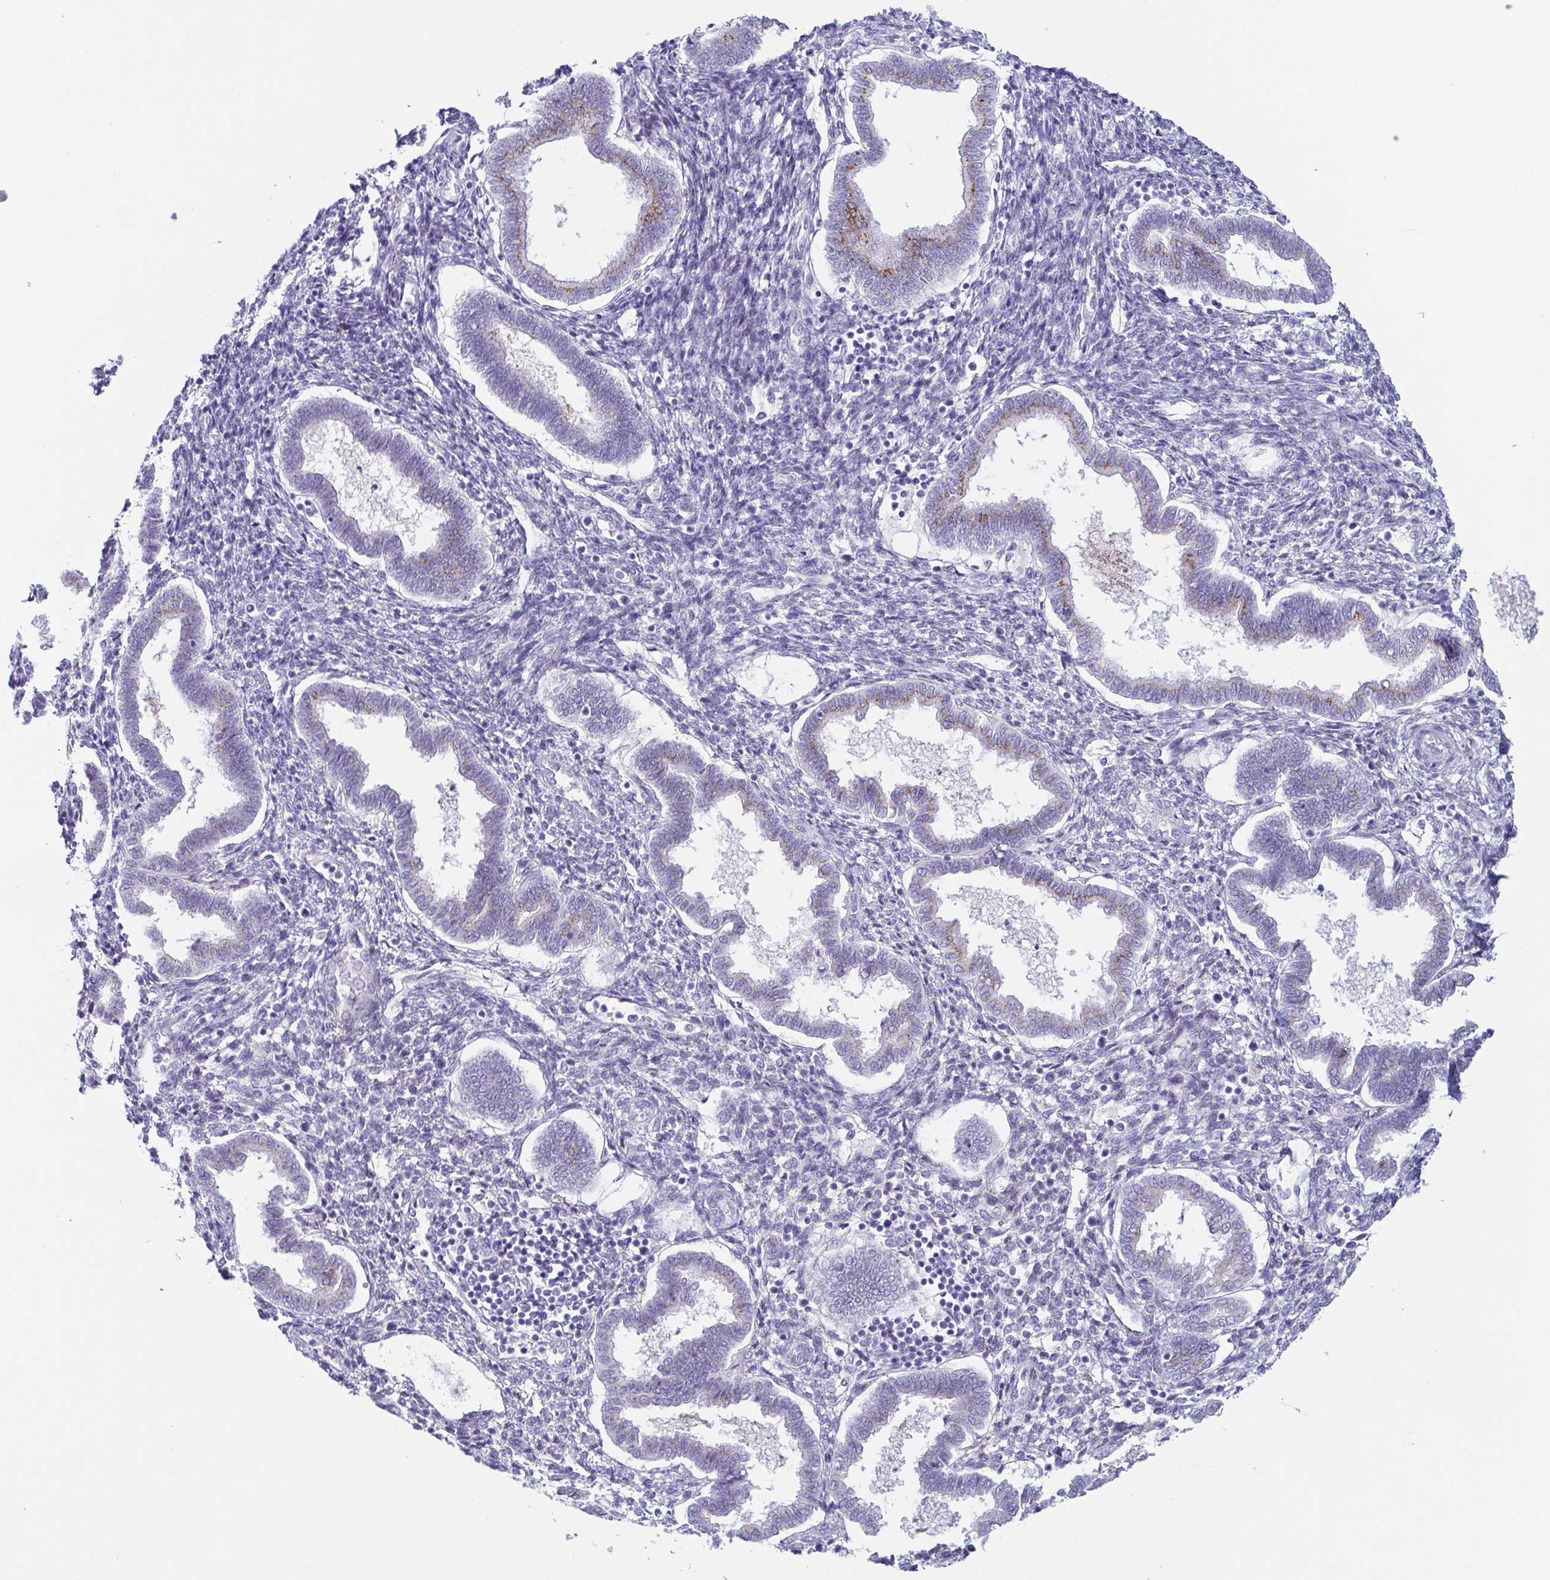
{"staining": {"intensity": "negative", "quantity": "none", "location": "none"}, "tissue": "endometrium", "cell_type": "Cells in endometrial stroma", "image_type": "normal", "snomed": [{"axis": "morphology", "description": "Normal tissue, NOS"}, {"axis": "topography", "description": "Endometrium"}], "caption": "Protein analysis of normal endometrium reveals no significant expression in cells in endometrial stroma.", "gene": "LDLRAD1", "patient": {"sex": "female", "age": 24}}